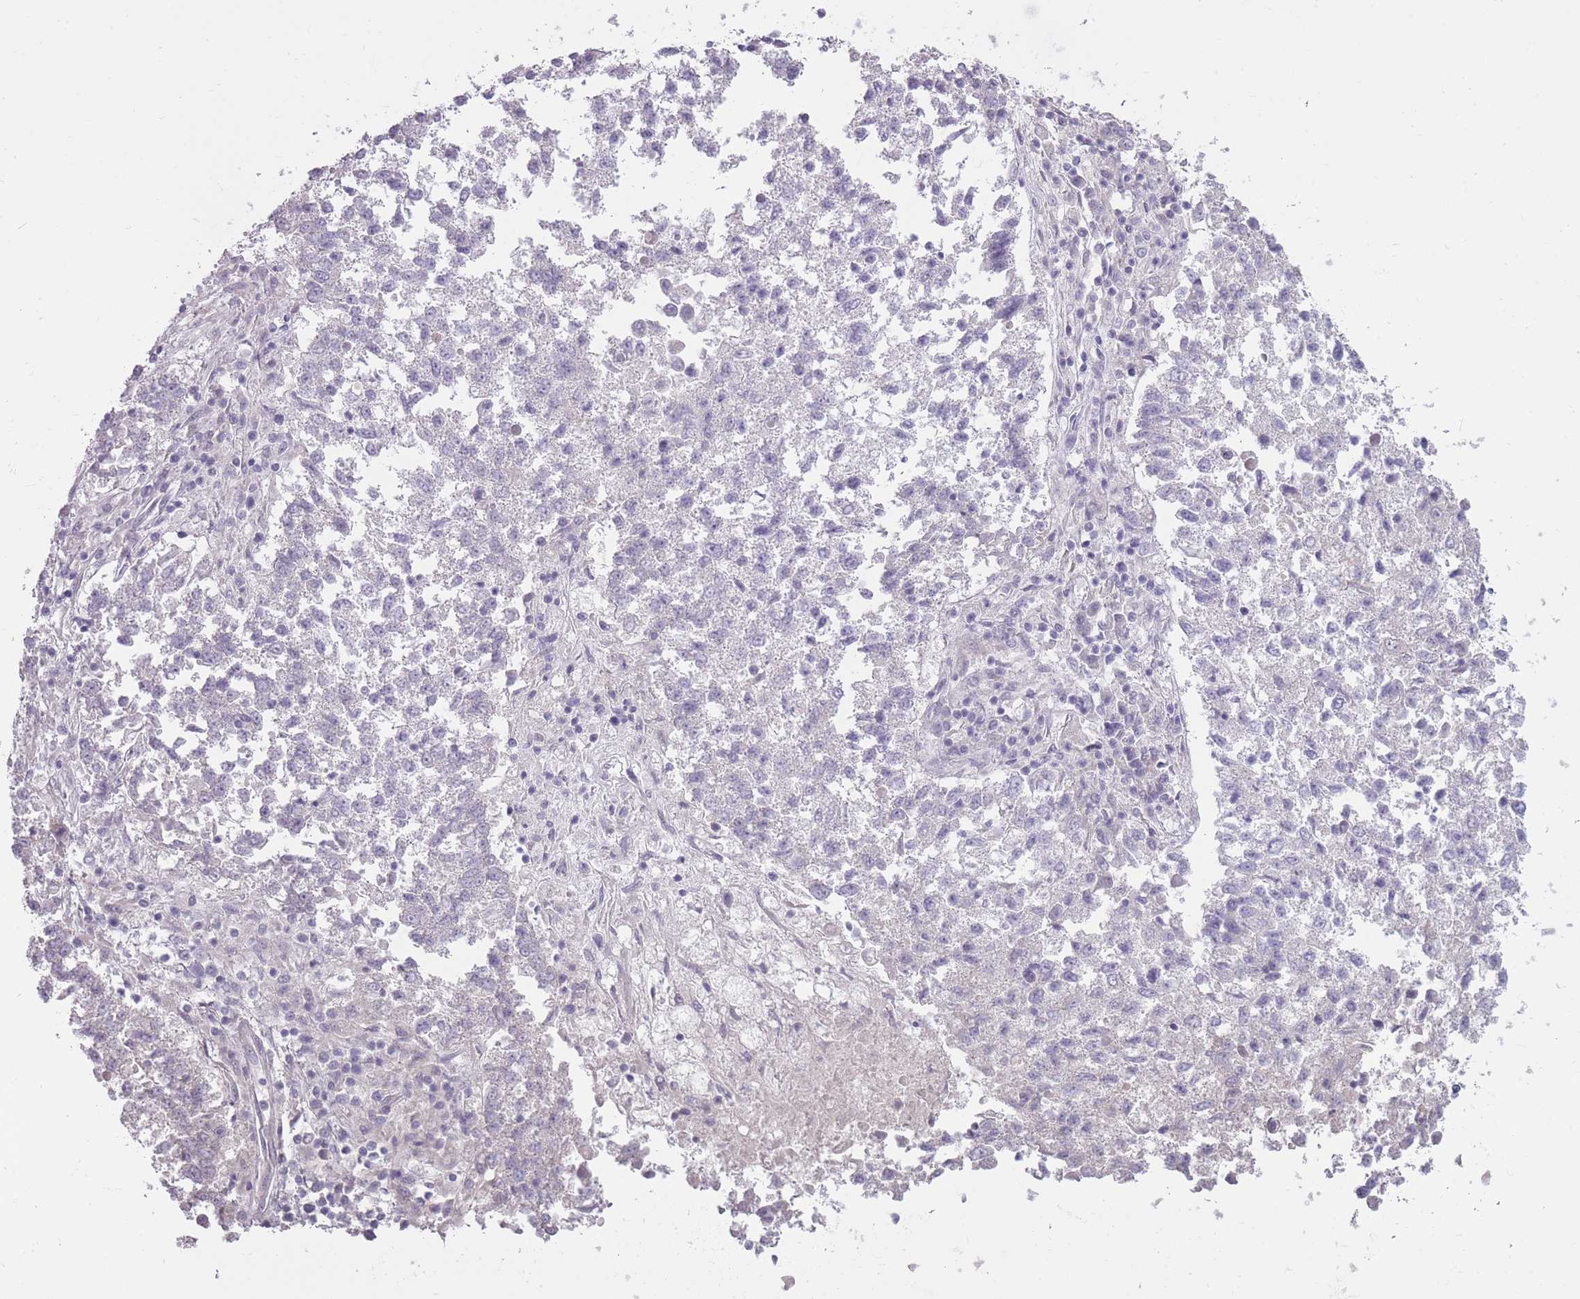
{"staining": {"intensity": "negative", "quantity": "none", "location": "none"}, "tissue": "lung cancer", "cell_type": "Tumor cells", "image_type": "cancer", "snomed": [{"axis": "morphology", "description": "Squamous cell carcinoma, NOS"}, {"axis": "topography", "description": "Lung"}], "caption": "This is a image of immunohistochemistry staining of lung cancer, which shows no positivity in tumor cells.", "gene": "ZBTB24", "patient": {"sex": "male", "age": 73}}